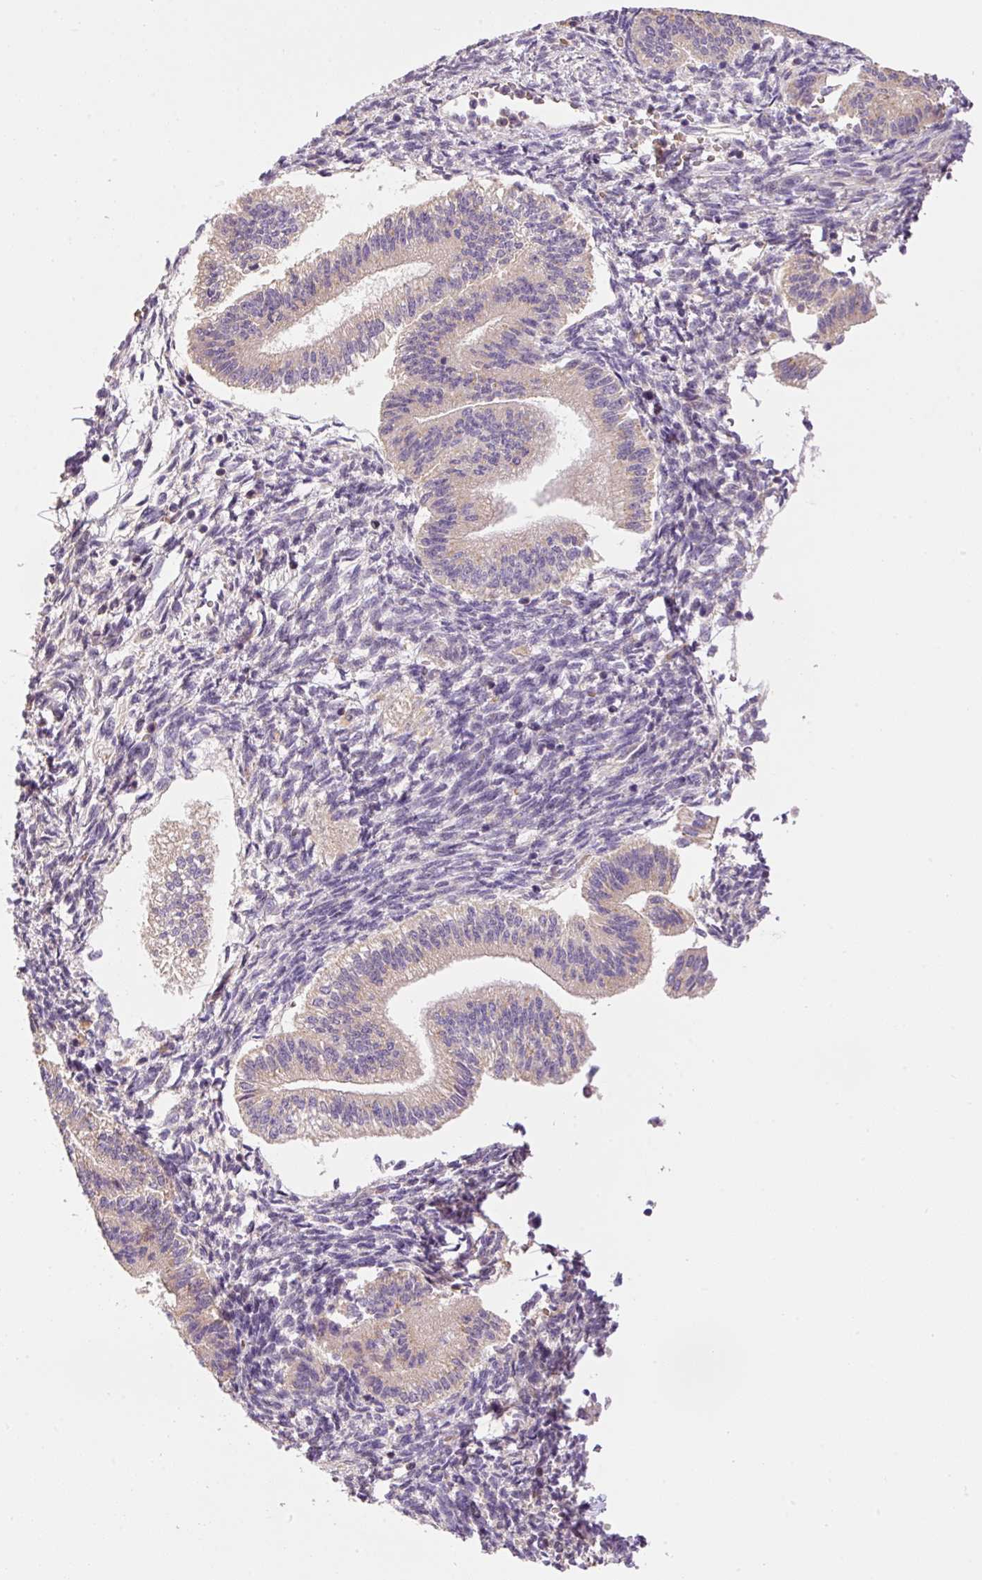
{"staining": {"intensity": "weak", "quantity": "<25%", "location": "cytoplasmic/membranous"}, "tissue": "endometrium", "cell_type": "Cells in endometrial stroma", "image_type": "normal", "snomed": [{"axis": "morphology", "description": "Normal tissue, NOS"}, {"axis": "topography", "description": "Endometrium"}], "caption": "This image is of unremarkable endometrium stained with immunohistochemistry to label a protein in brown with the nuclei are counter-stained blue. There is no expression in cells in endometrial stroma.", "gene": "CMTM8", "patient": {"sex": "female", "age": 25}}